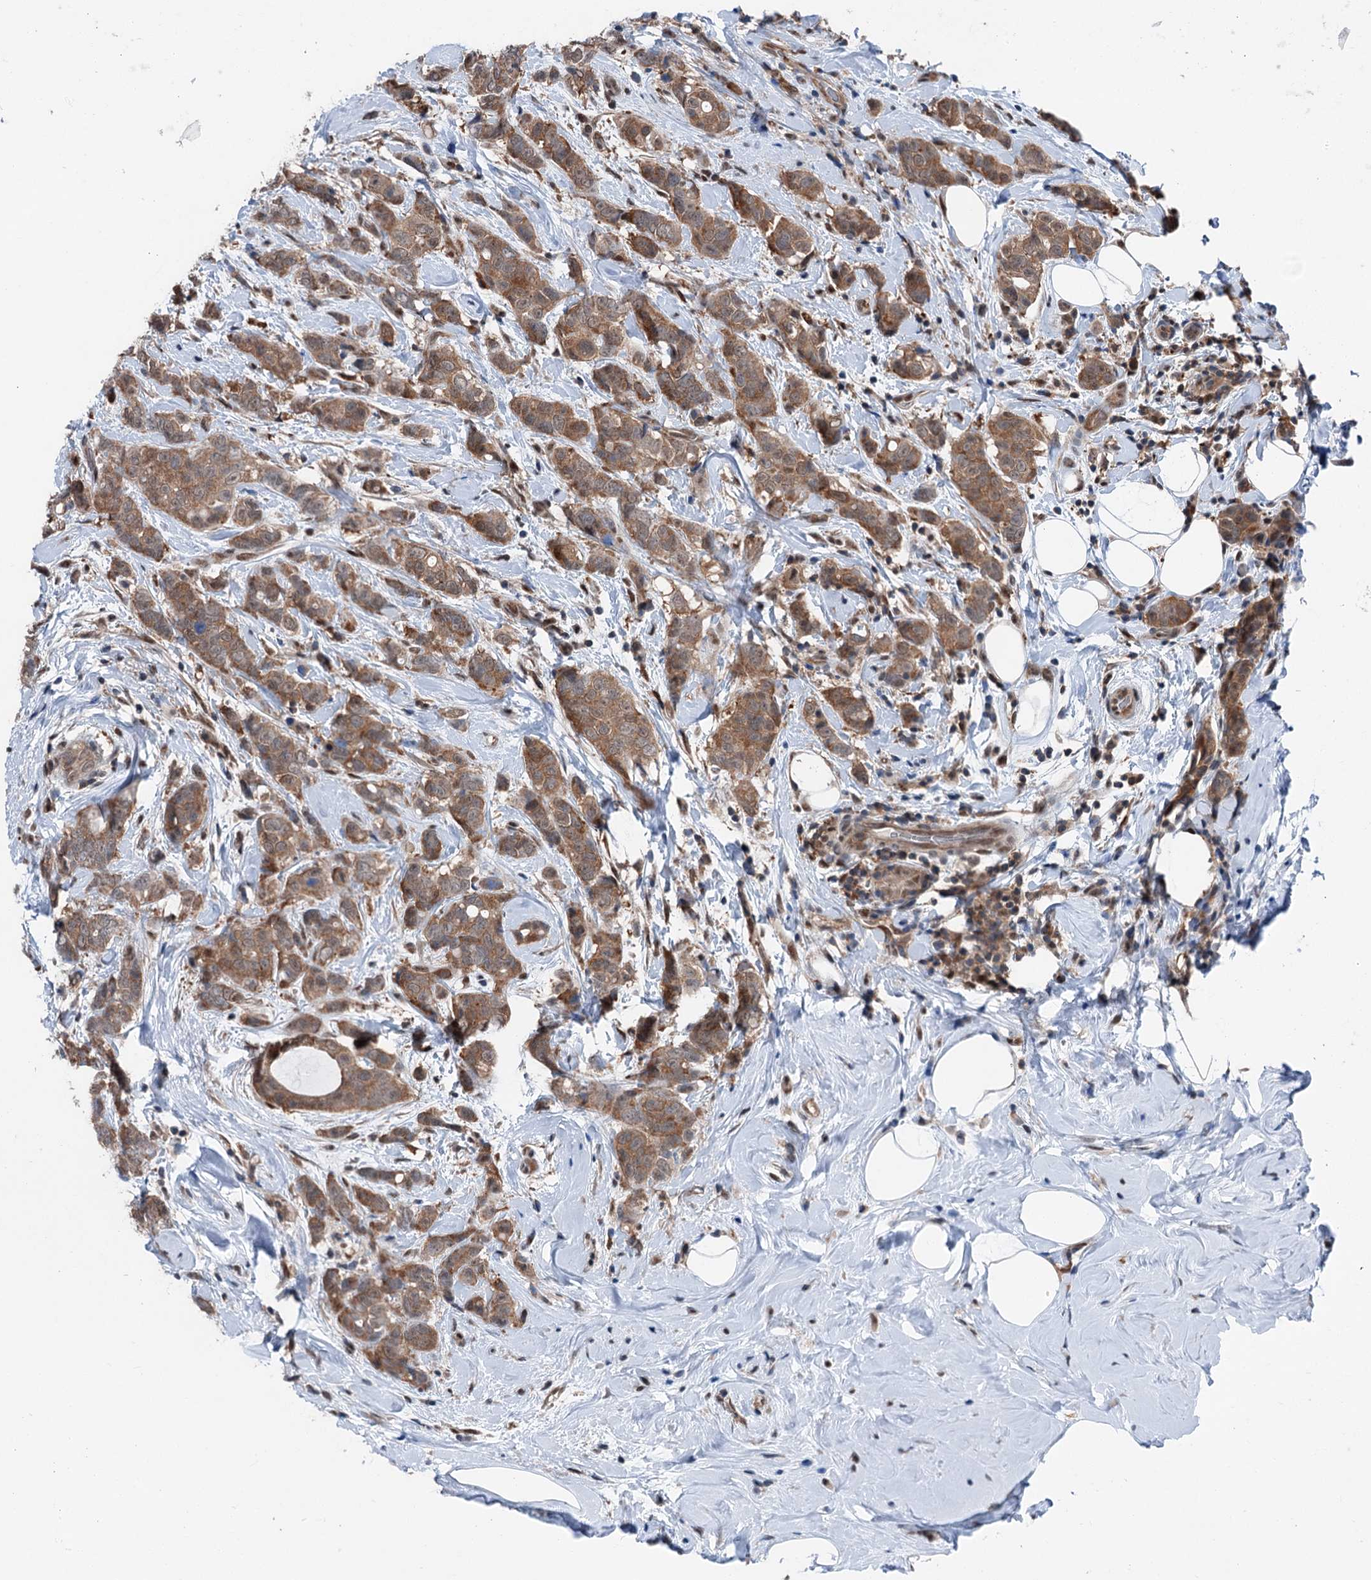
{"staining": {"intensity": "moderate", "quantity": ">75%", "location": "cytoplasmic/membranous"}, "tissue": "breast cancer", "cell_type": "Tumor cells", "image_type": "cancer", "snomed": [{"axis": "morphology", "description": "Lobular carcinoma"}, {"axis": "topography", "description": "Breast"}], "caption": "Immunohistochemical staining of lobular carcinoma (breast) shows medium levels of moderate cytoplasmic/membranous positivity in about >75% of tumor cells. The staining is performed using DAB brown chromogen to label protein expression. The nuclei are counter-stained blue using hematoxylin.", "gene": "PSMD13", "patient": {"sex": "female", "age": 51}}